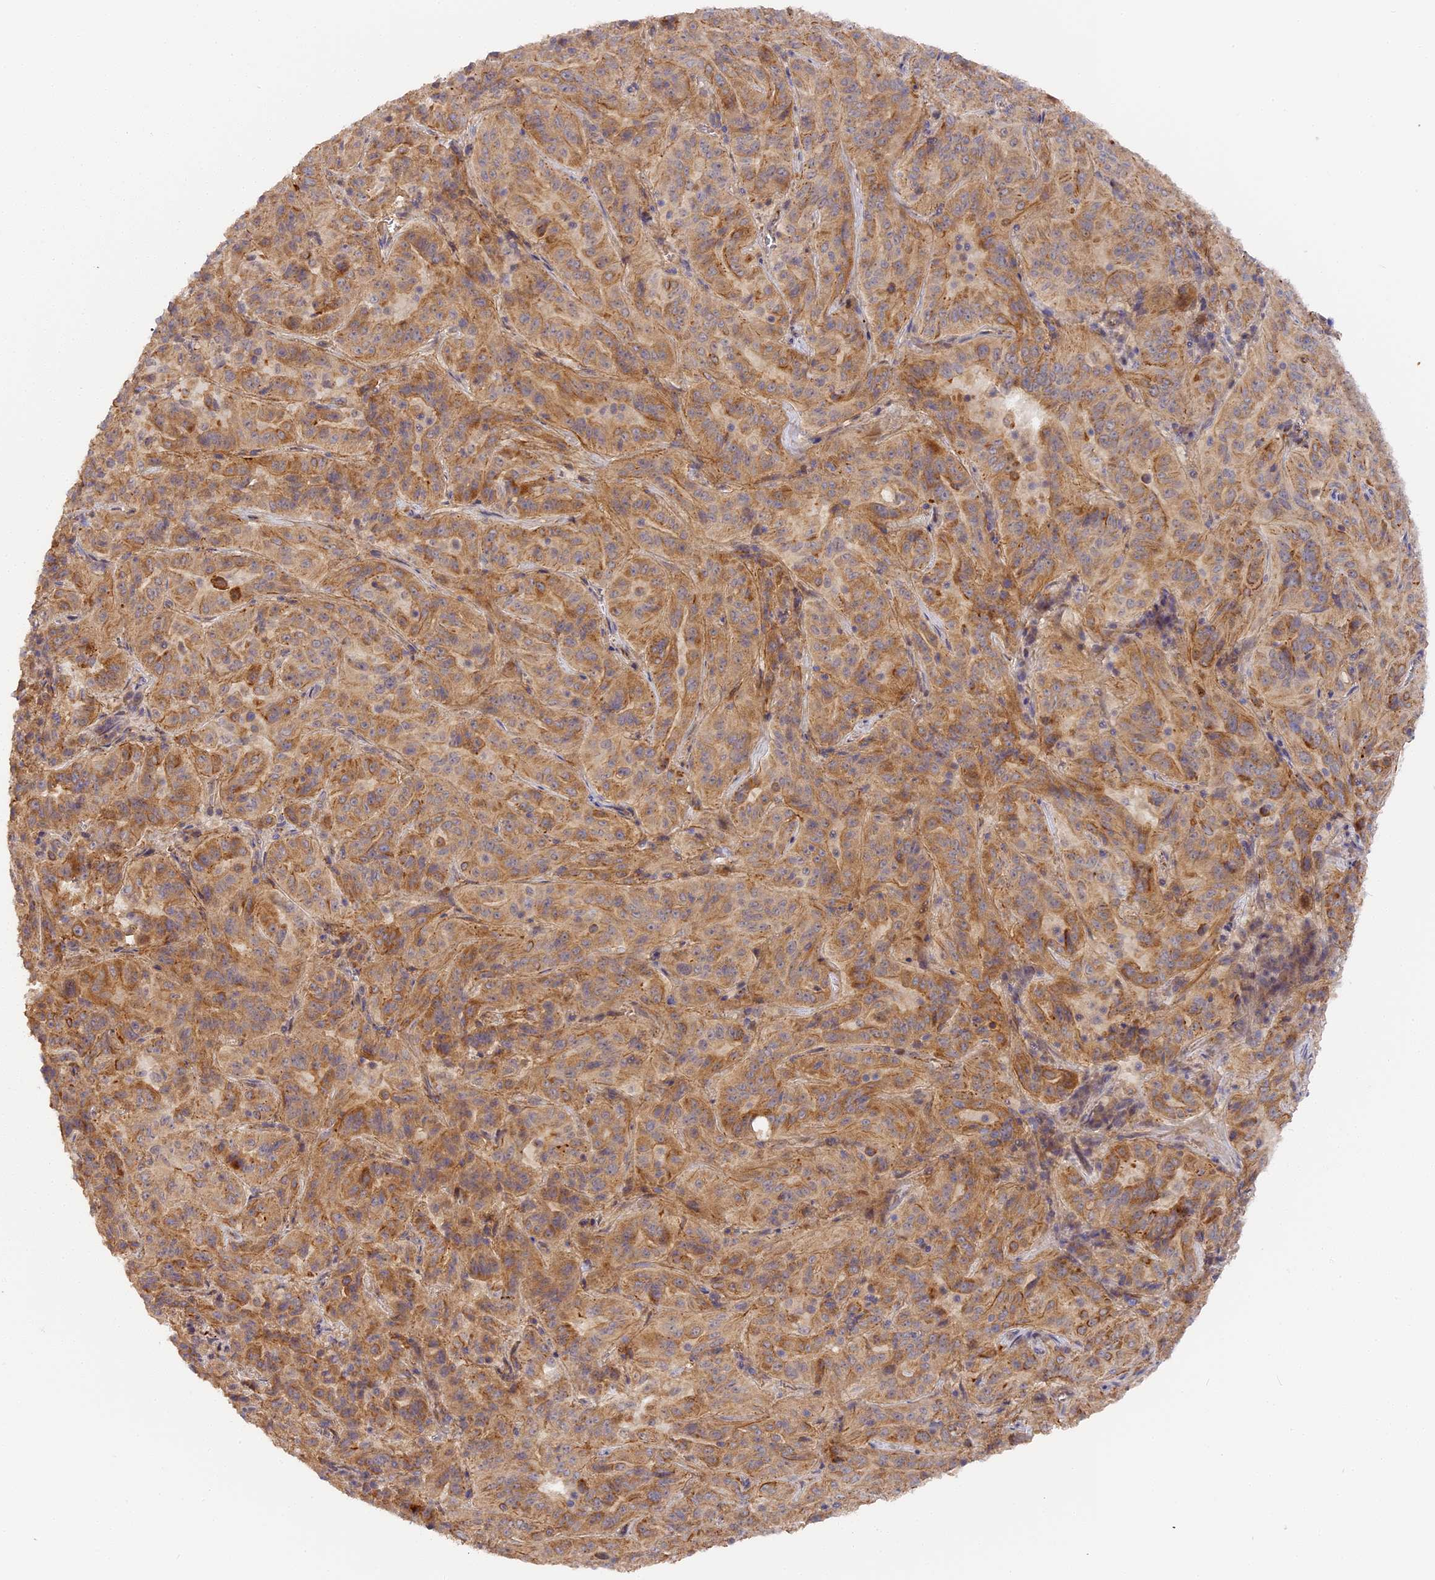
{"staining": {"intensity": "moderate", "quantity": "25%-75%", "location": "cytoplasmic/membranous"}, "tissue": "pancreatic cancer", "cell_type": "Tumor cells", "image_type": "cancer", "snomed": [{"axis": "morphology", "description": "Adenocarcinoma, NOS"}, {"axis": "topography", "description": "Pancreas"}], "caption": "A medium amount of moderate cytoplasmic/membranous expression is identified in approximately 25%-75% of tumor cells in adenocarcinoma (pancreatic) tissue.", "gene": "MISP3", "patient": {"sex": "male", "age": 63}}